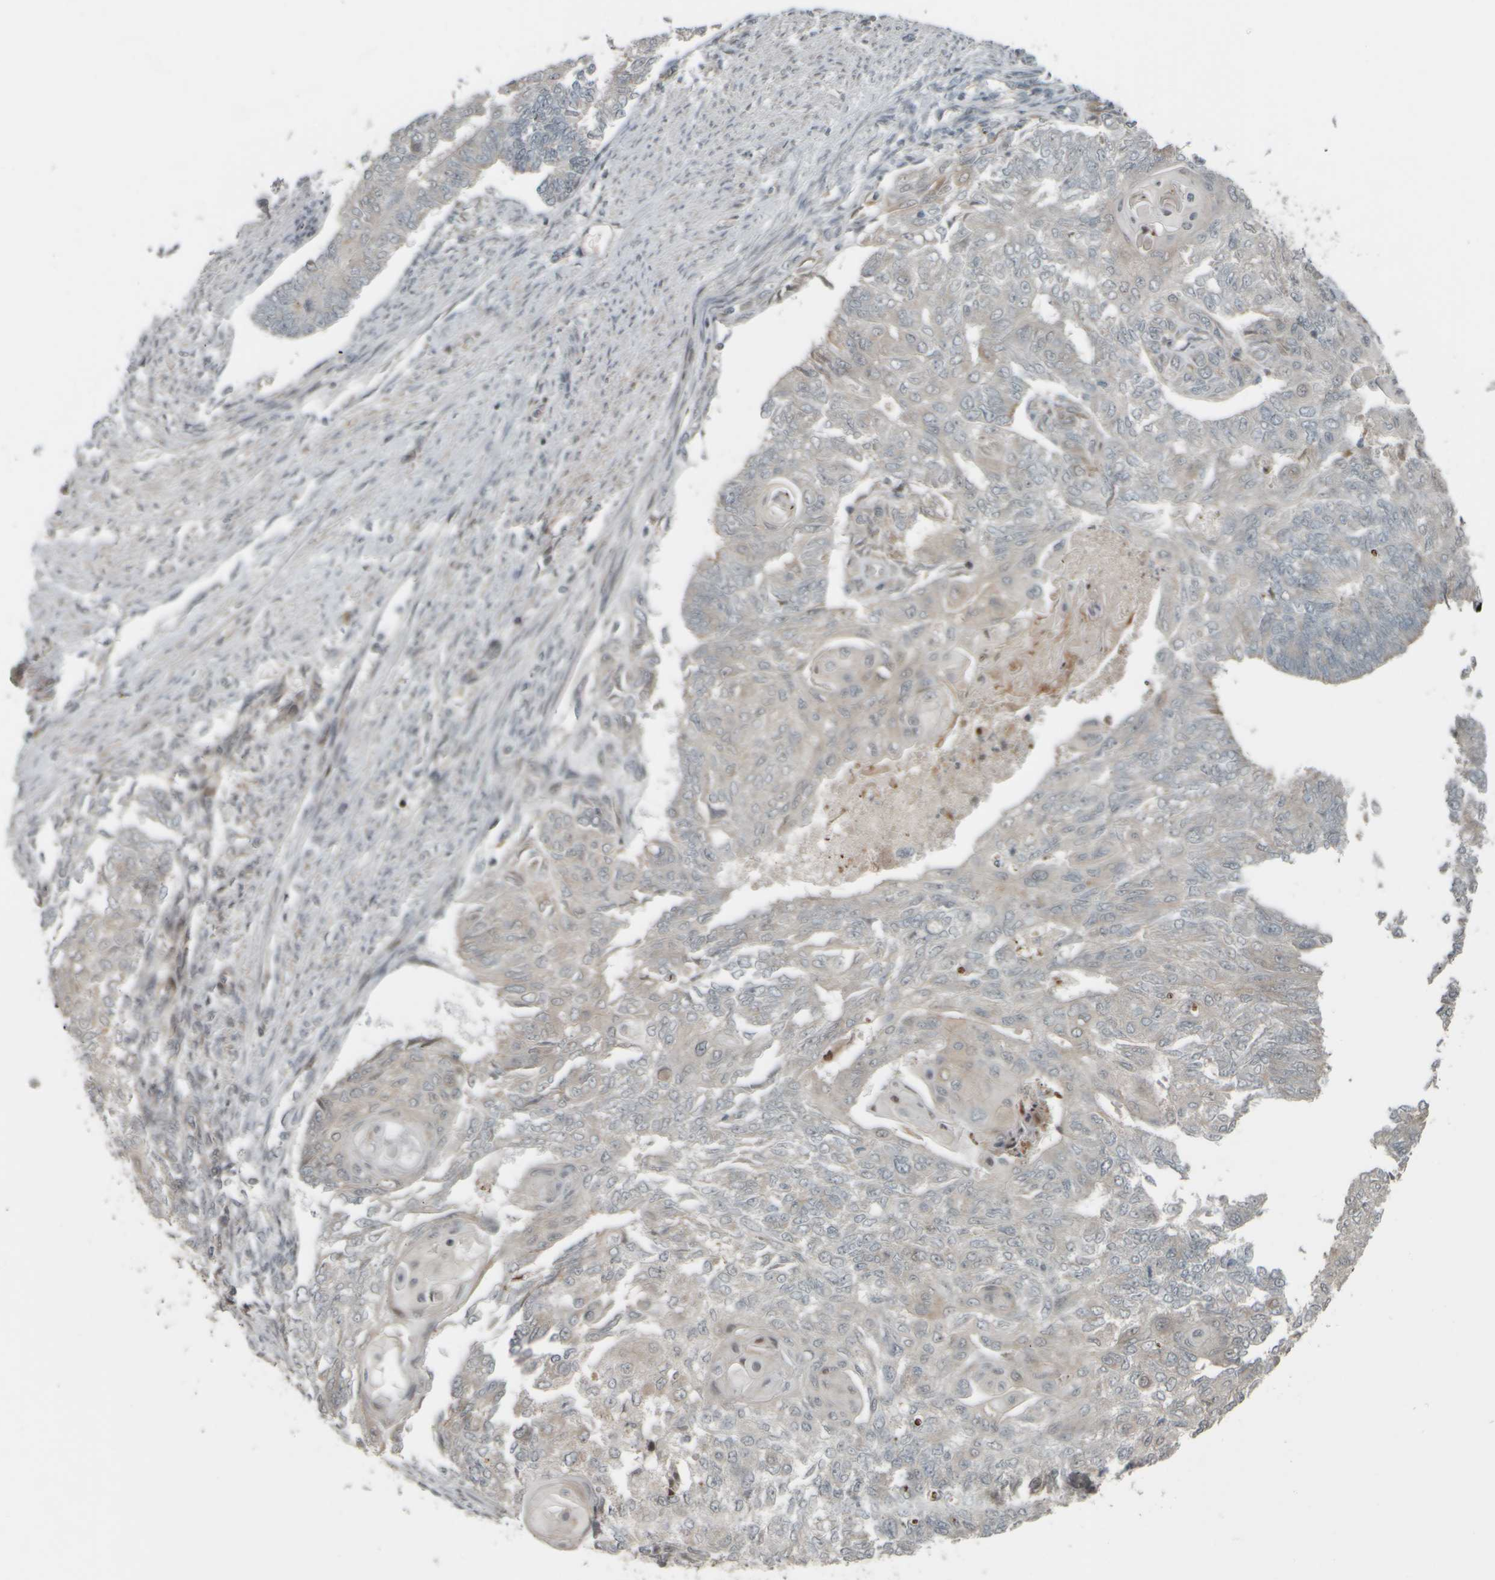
{"staining": {"intensity": "negative", "quantity": "none", "location": "none"}, "tissue": "endometrial cancer", "cell_type": "Tumor cells", "image_type": "cancer", "snomed": [{"axis": "morphology", "description": "Adenocarcinoma, NOS"}, {"axis": "topography", "description": "Endometrium"}], "caption": "Immunohistochemical staining of adenocarcinoma (endometrial) demonstrates no significant positivity in tumor cells. (Stains: DAB (3,3'-diaminobenzidine) immunohistochemistry (IHC) with hematoxylin counter stain, Microscopy: brightfield microscopy at high magnification).", "gene": "NAPG", "patient": {"sex": "female", "age": 32}}